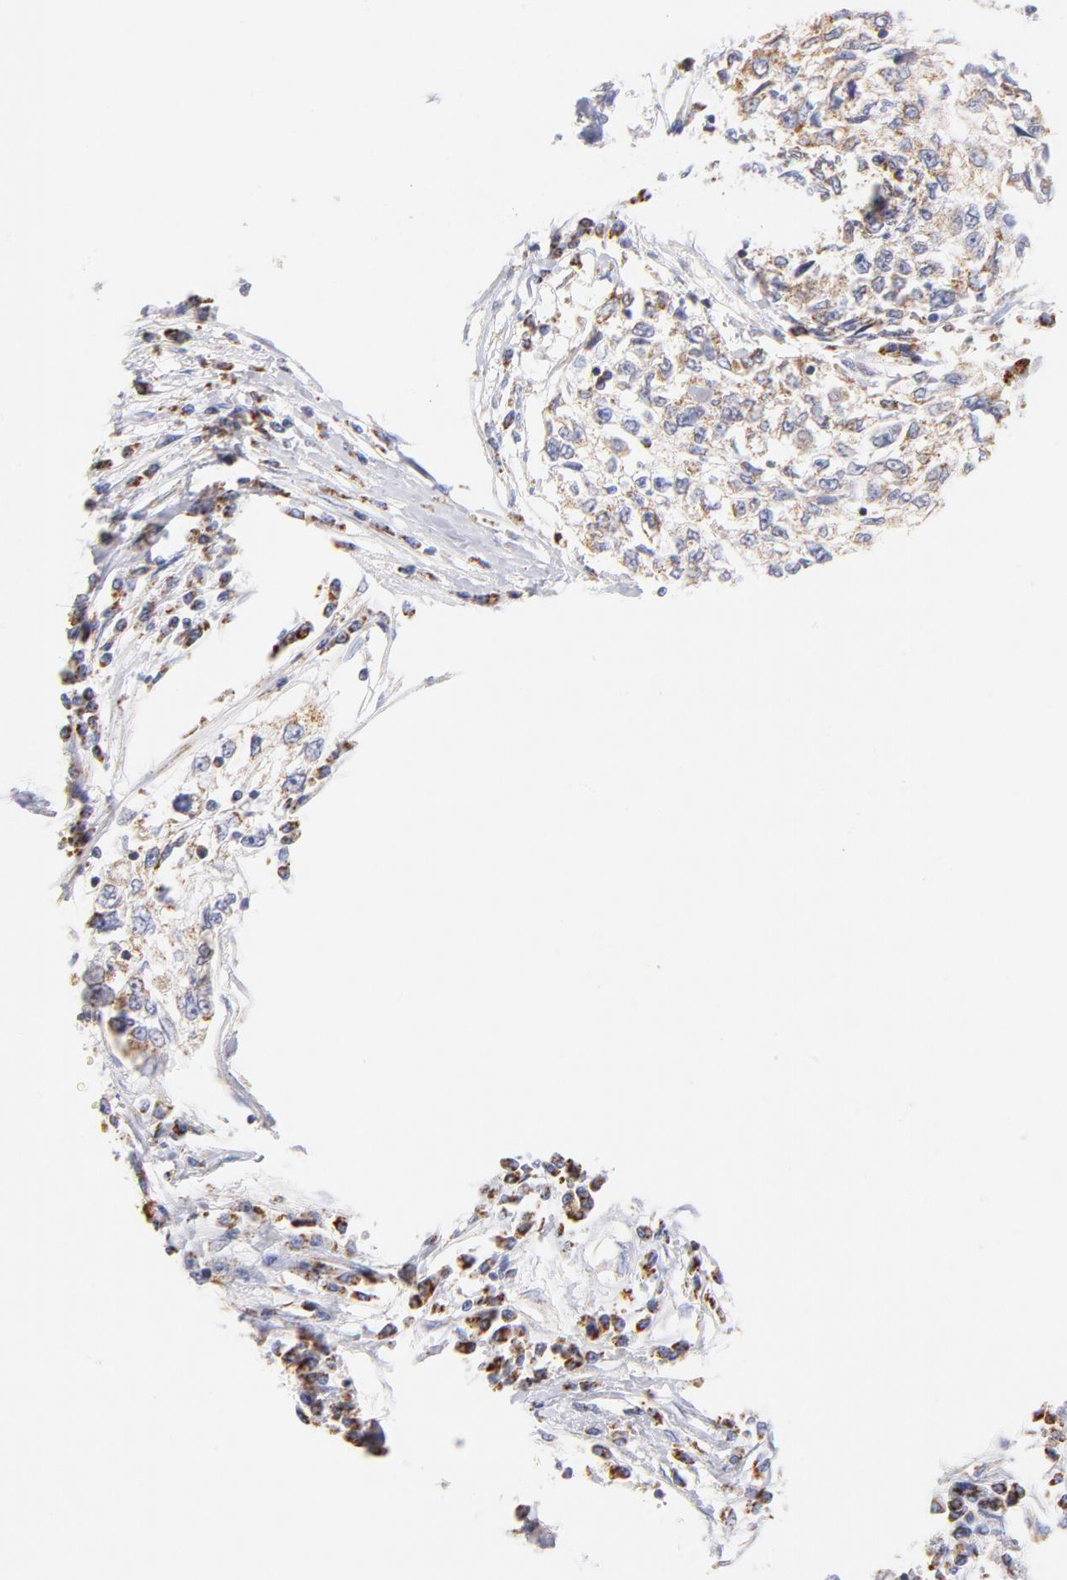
{"staining": {"intensity": "weak", "quantity": ">75%", "location": "cytoplasmic/membranous"}, "tissue": "cervical cancer", "cell_type": "Tumor cells", "image_type": "cancer", "snomed": [{"axis": "morphology", "description": "Normal tissue, NOS"}, {"axis": "morphology", "description": "Squamous cell carcinoma, NOS"}, {"axis": "topography", "description": "Cervix"}], "caption": "This photomicrograph displays cervical cancer stained with IHC to label a protein in brown. The cytoplasmic/membranous of tumor cells show weak positivity for the protein. Nuclei are counter-stained blue.", "gene": "AIFM1", "patient": {"sex": "female", "age": 45}}